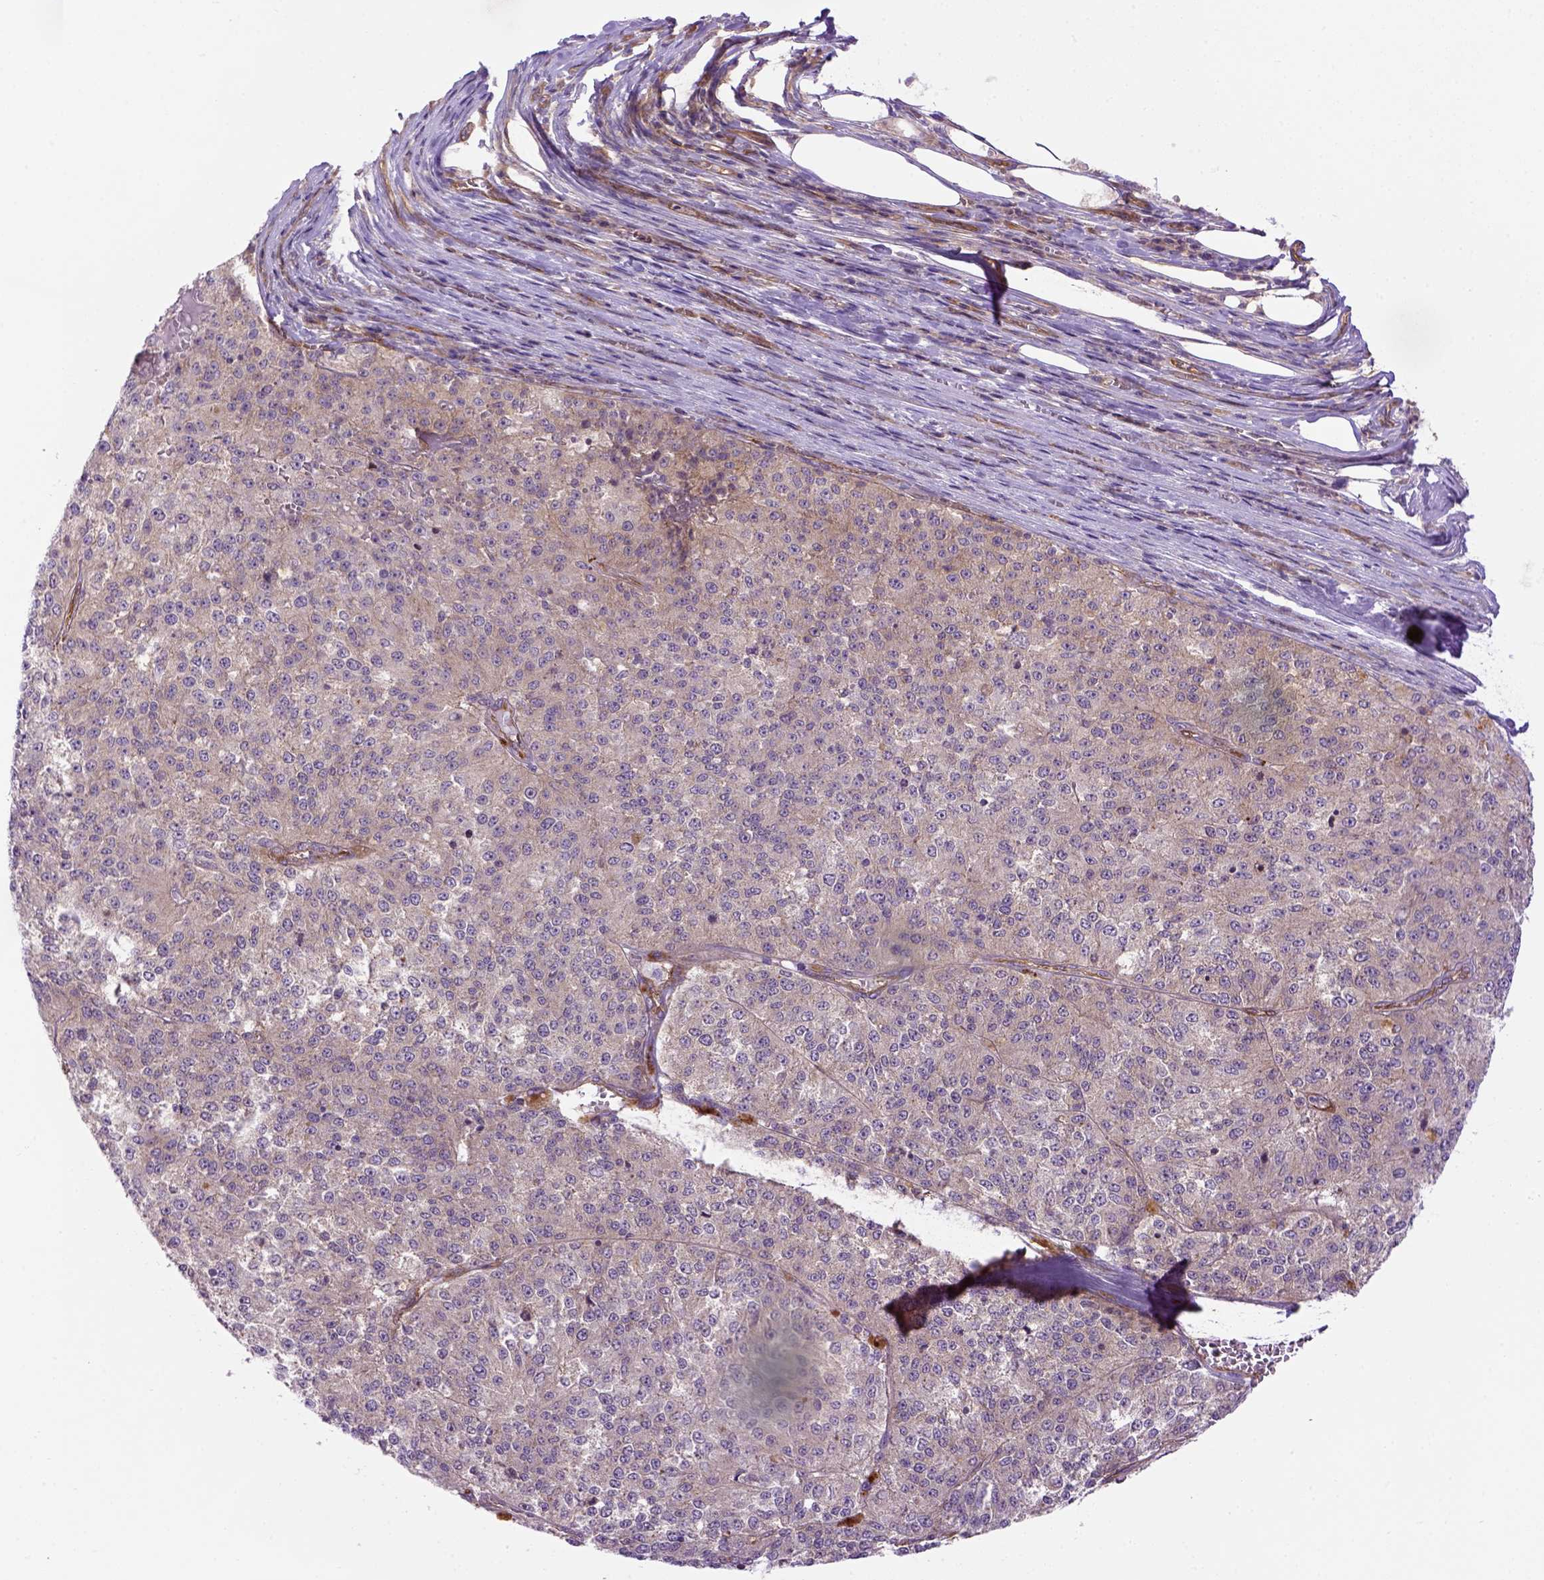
{"staining": {"intensity": "negative", "quantity": "none", "location": "none"}, "tissue": "melanoma", "cell_type": "Tumor cells", "image_type": "cancer", "snomed": [{"axis": "morphology", "description": "Malignant melanoma, Metastatic site"}, {"axis": "topography", "description": "Lymph node"}], "caption": "IHC of melanoma shows no positivity in tumor cells. (Stains: DAB immunohistochemistry (IHC) with hematoxylin counter stain, Microscopy: brightfield microscopy at high magnification).", "gene": "CASKIN2", "patient": {"sex": "female", "age": 64}}